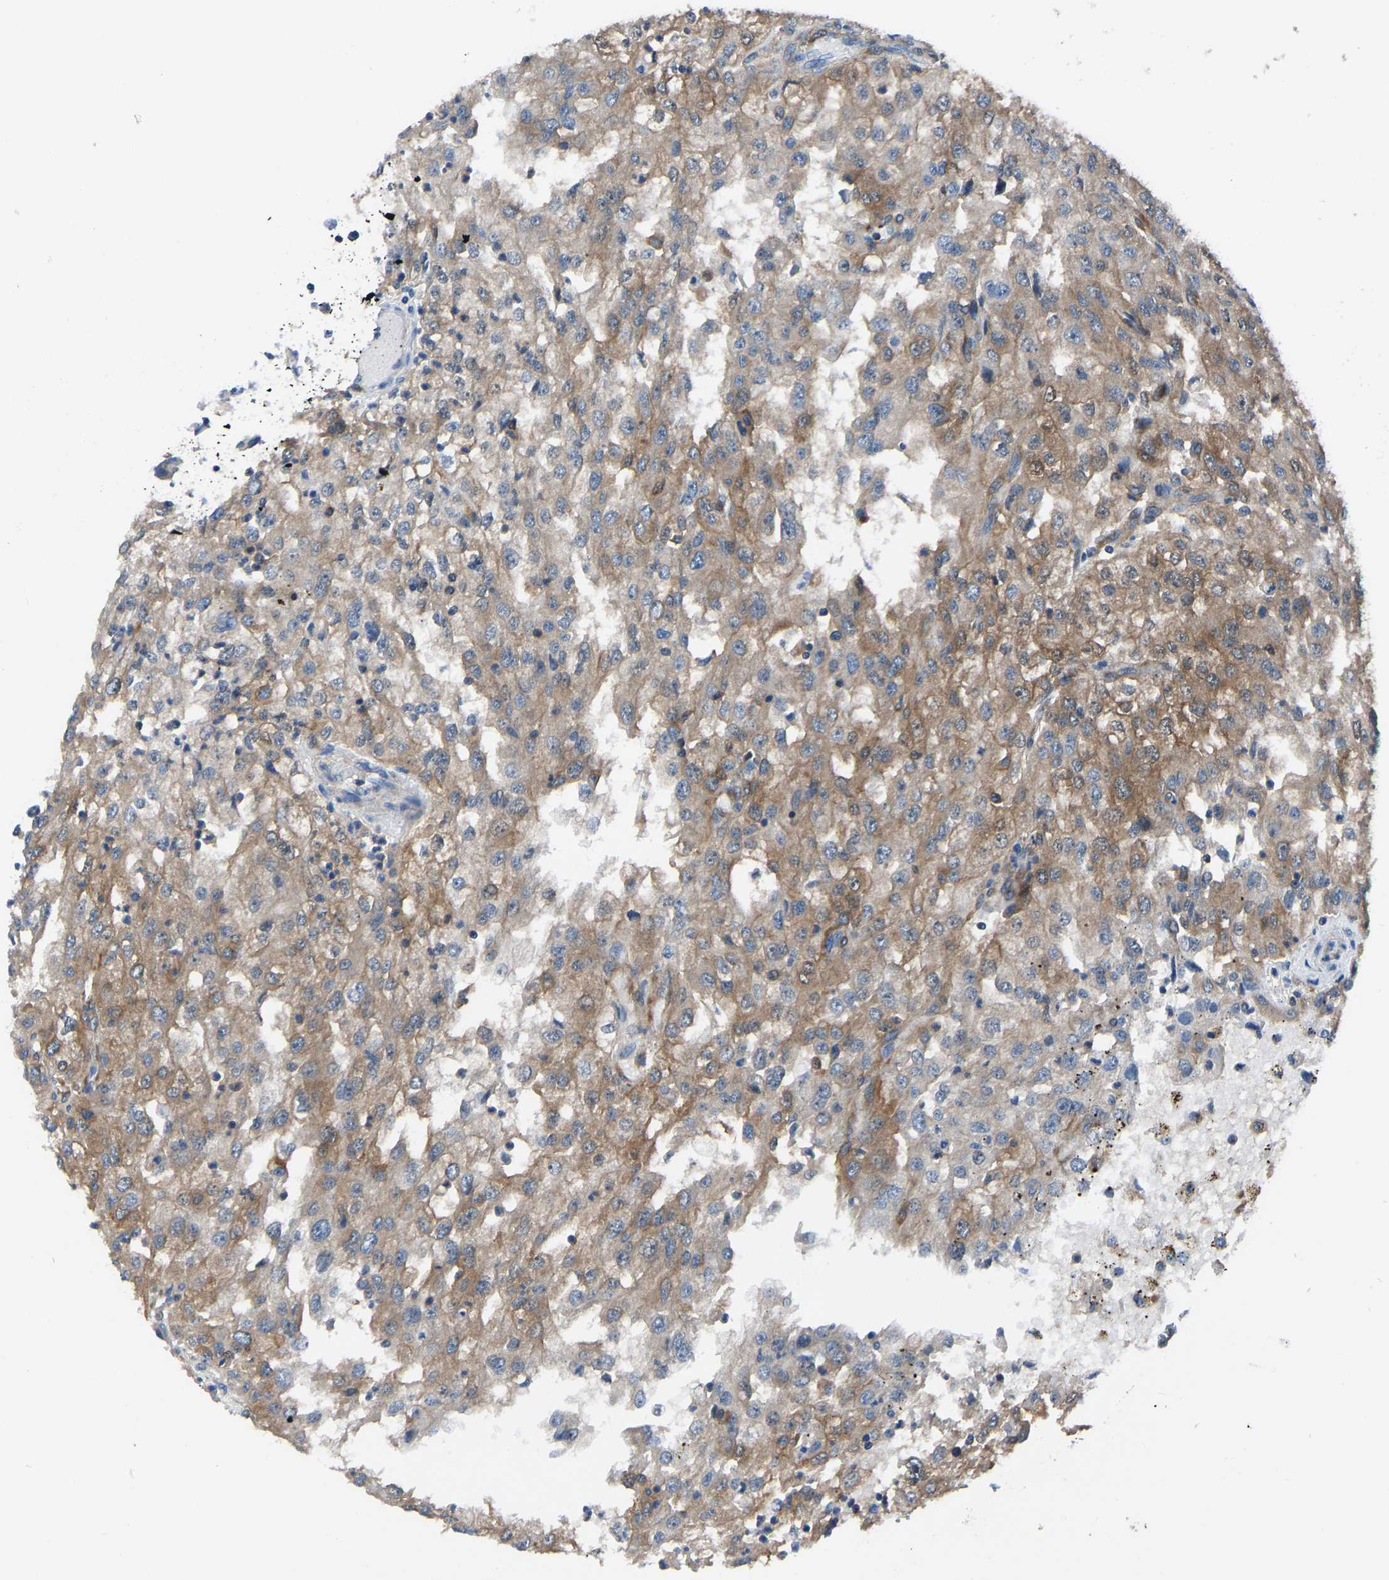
{"staining": {"intensity": "moderate", "quantity": ">75%", "location": "cytoplasmic/membranous"}, "tissue": "renal cancer", "cell_type": "Tumor cells", "image_type": "cancer", "snomed": [{"axis": "morphology", "description": "Adenocarcinoma, NOS"}, {"axis": "topography", "description": "Kidney"}], "caption": "Immunohistochemical staining of human renal cancer (adenocarcinoma) shows moderate cytoplasmic/membranous protein expression in about >75% of tumor cells. Nuclei are stained in blue.", "gene": "PRKAR1A", "patient": {"sex": "female", "age": 54}}